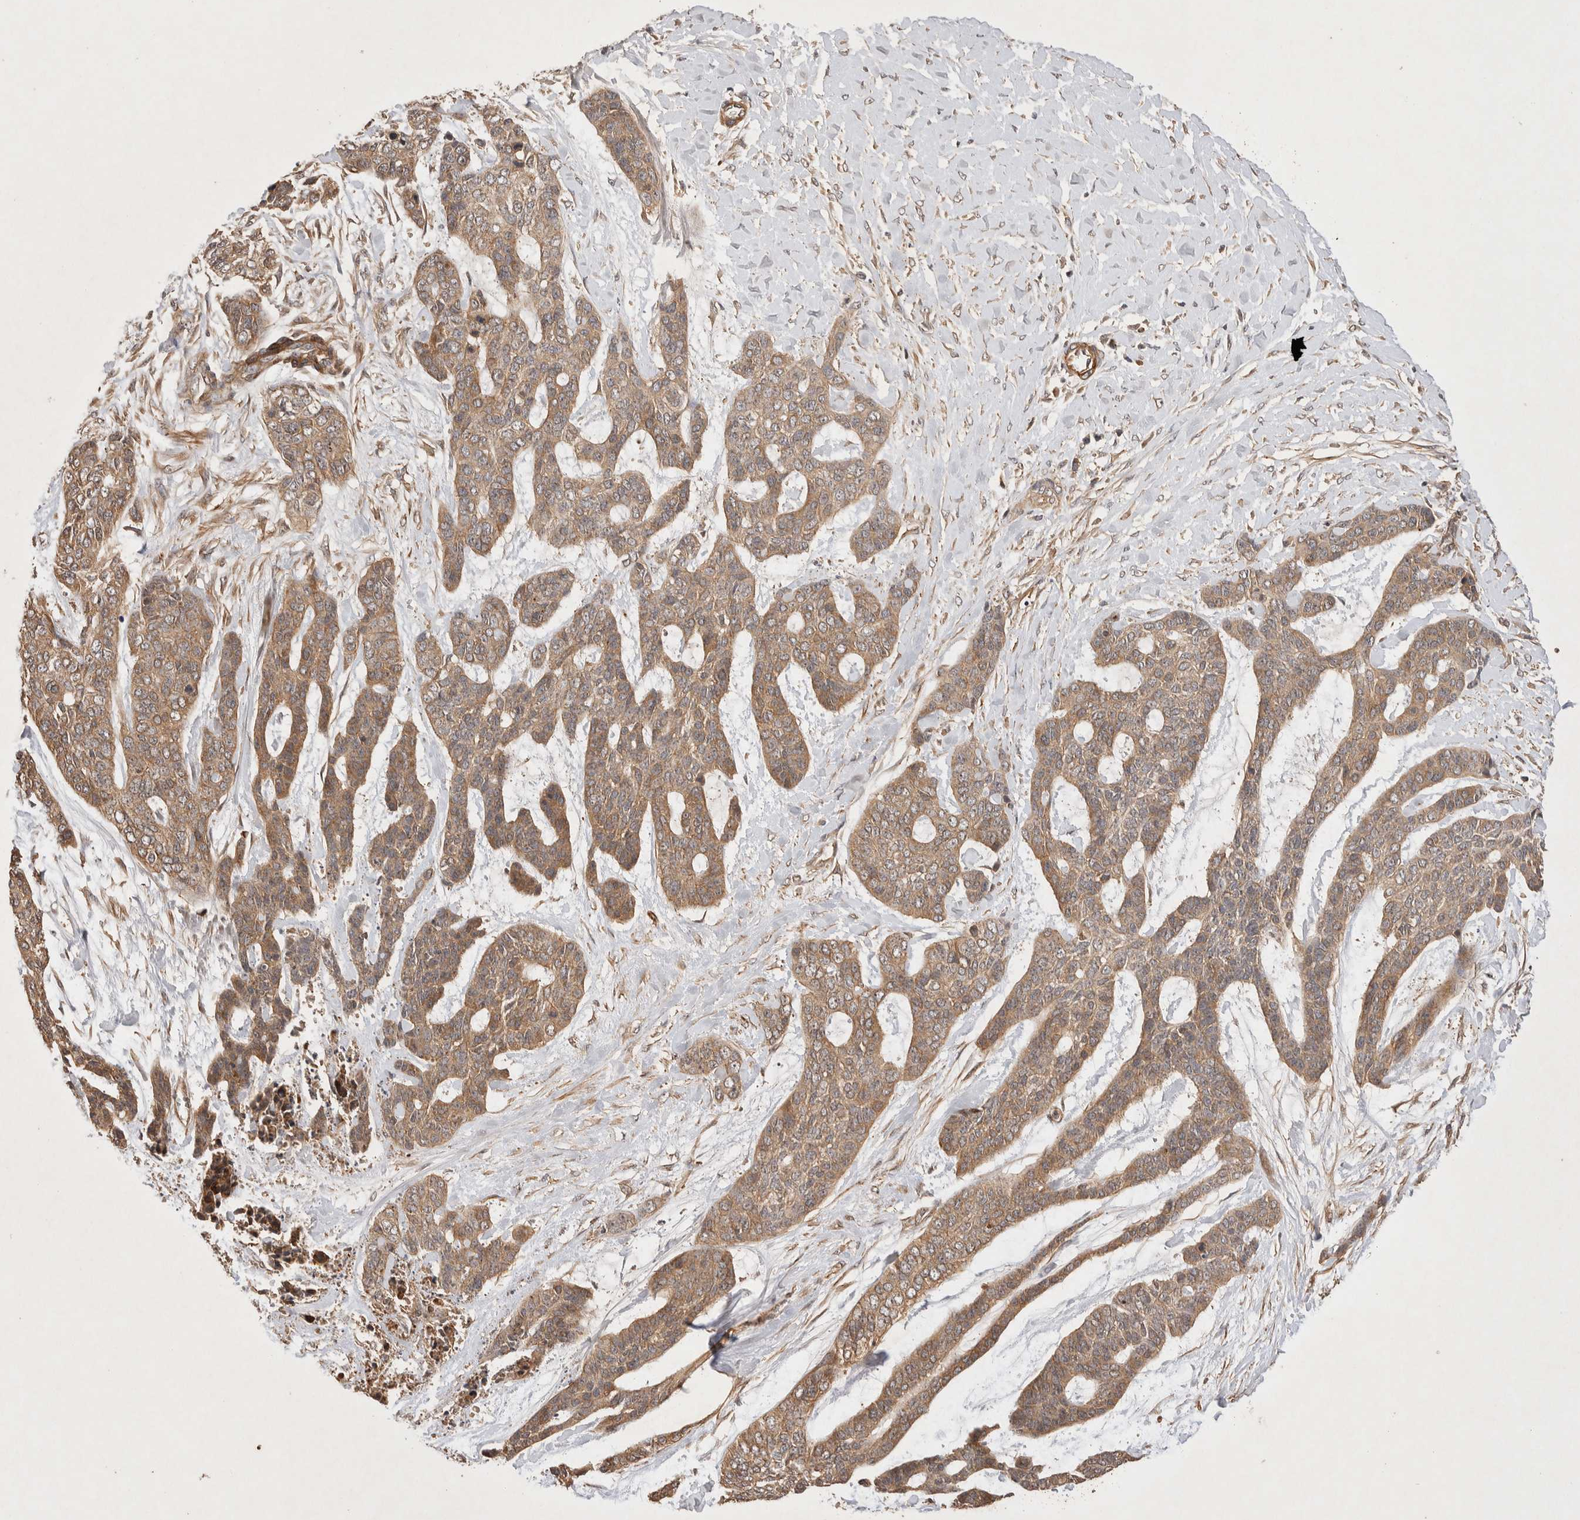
{"staining": {"intensity": "moderate", "quantity": ">75%", "location": "cytoplasmic/membranous"}, "tissue": "skin cancer", "cell_type": "Tumor cells", "image_type": "cancer", "snomed": [{"axis": "morphology", "description": "Basal cell carcinoma"}, {"axis": "topography", "description": "Skin"}], "caption": "Skin cancer (basal cell carcinoma) stained with DAB (3,3'-diaminobenzidine) IHC reveals medium levels of moderate cytoplasmic/membranous positivity in approximately >75% of tumor cells. Nuclei are stained in blue.", "gene": "NSMAF", "patient": {"sex": "female", "age": 64}}